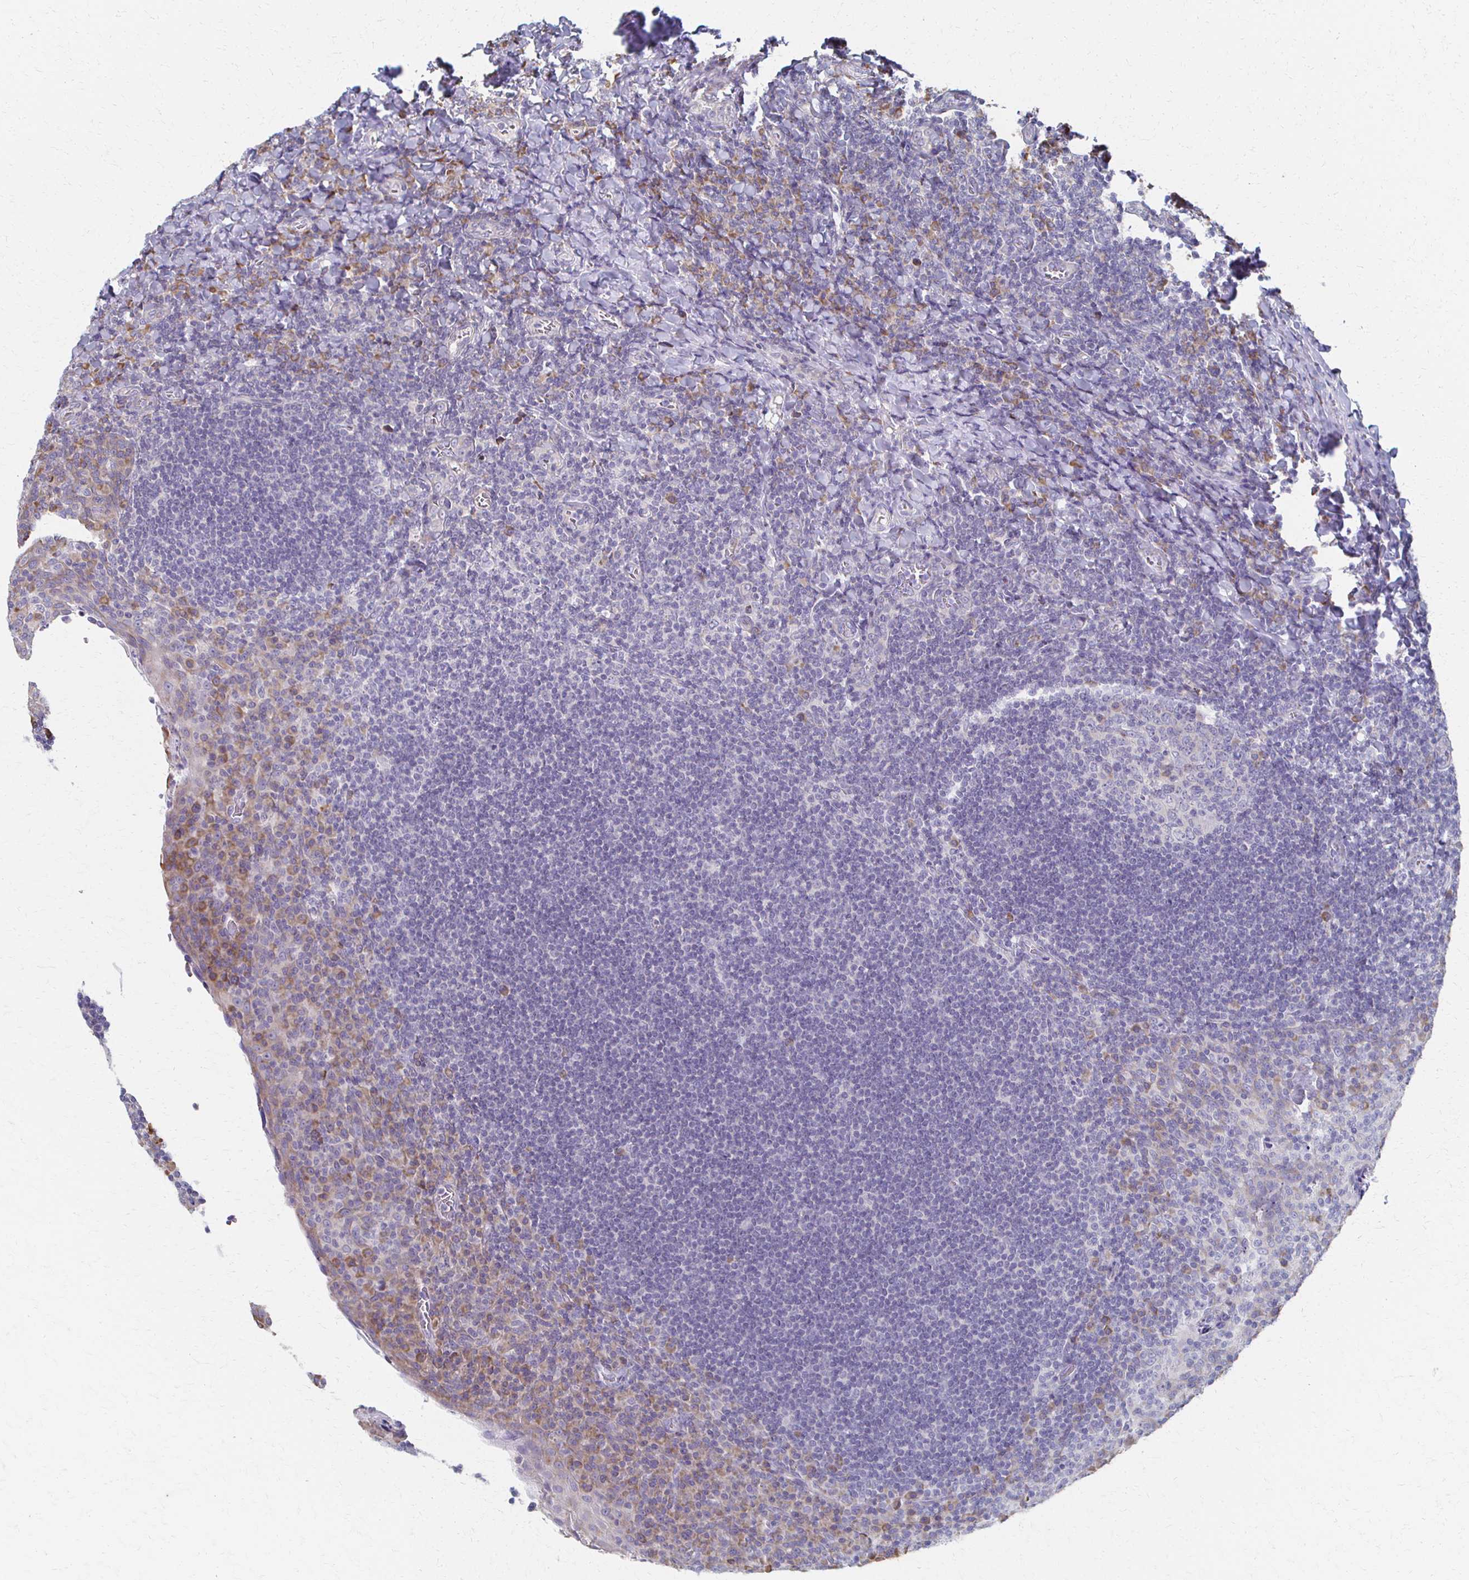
{"staining": {"intensity": "weak", "quantity": "<25%", "location": "cytoplasmic/membranous"}, "tissue": "tonsil", "cell_type": "Germinal center cells", "image_type": "normal", "snomed": [{"axis": "morphology", "description": "Normal tissue, NOS"}, {"axis": "topography", "description": "Tonsil"}], "caption": "IHC of benign human tonsil reveals no staining in germinal center cells.", "gene": "ATP1A3", "patient": {"sex": "male", "age": 17}}